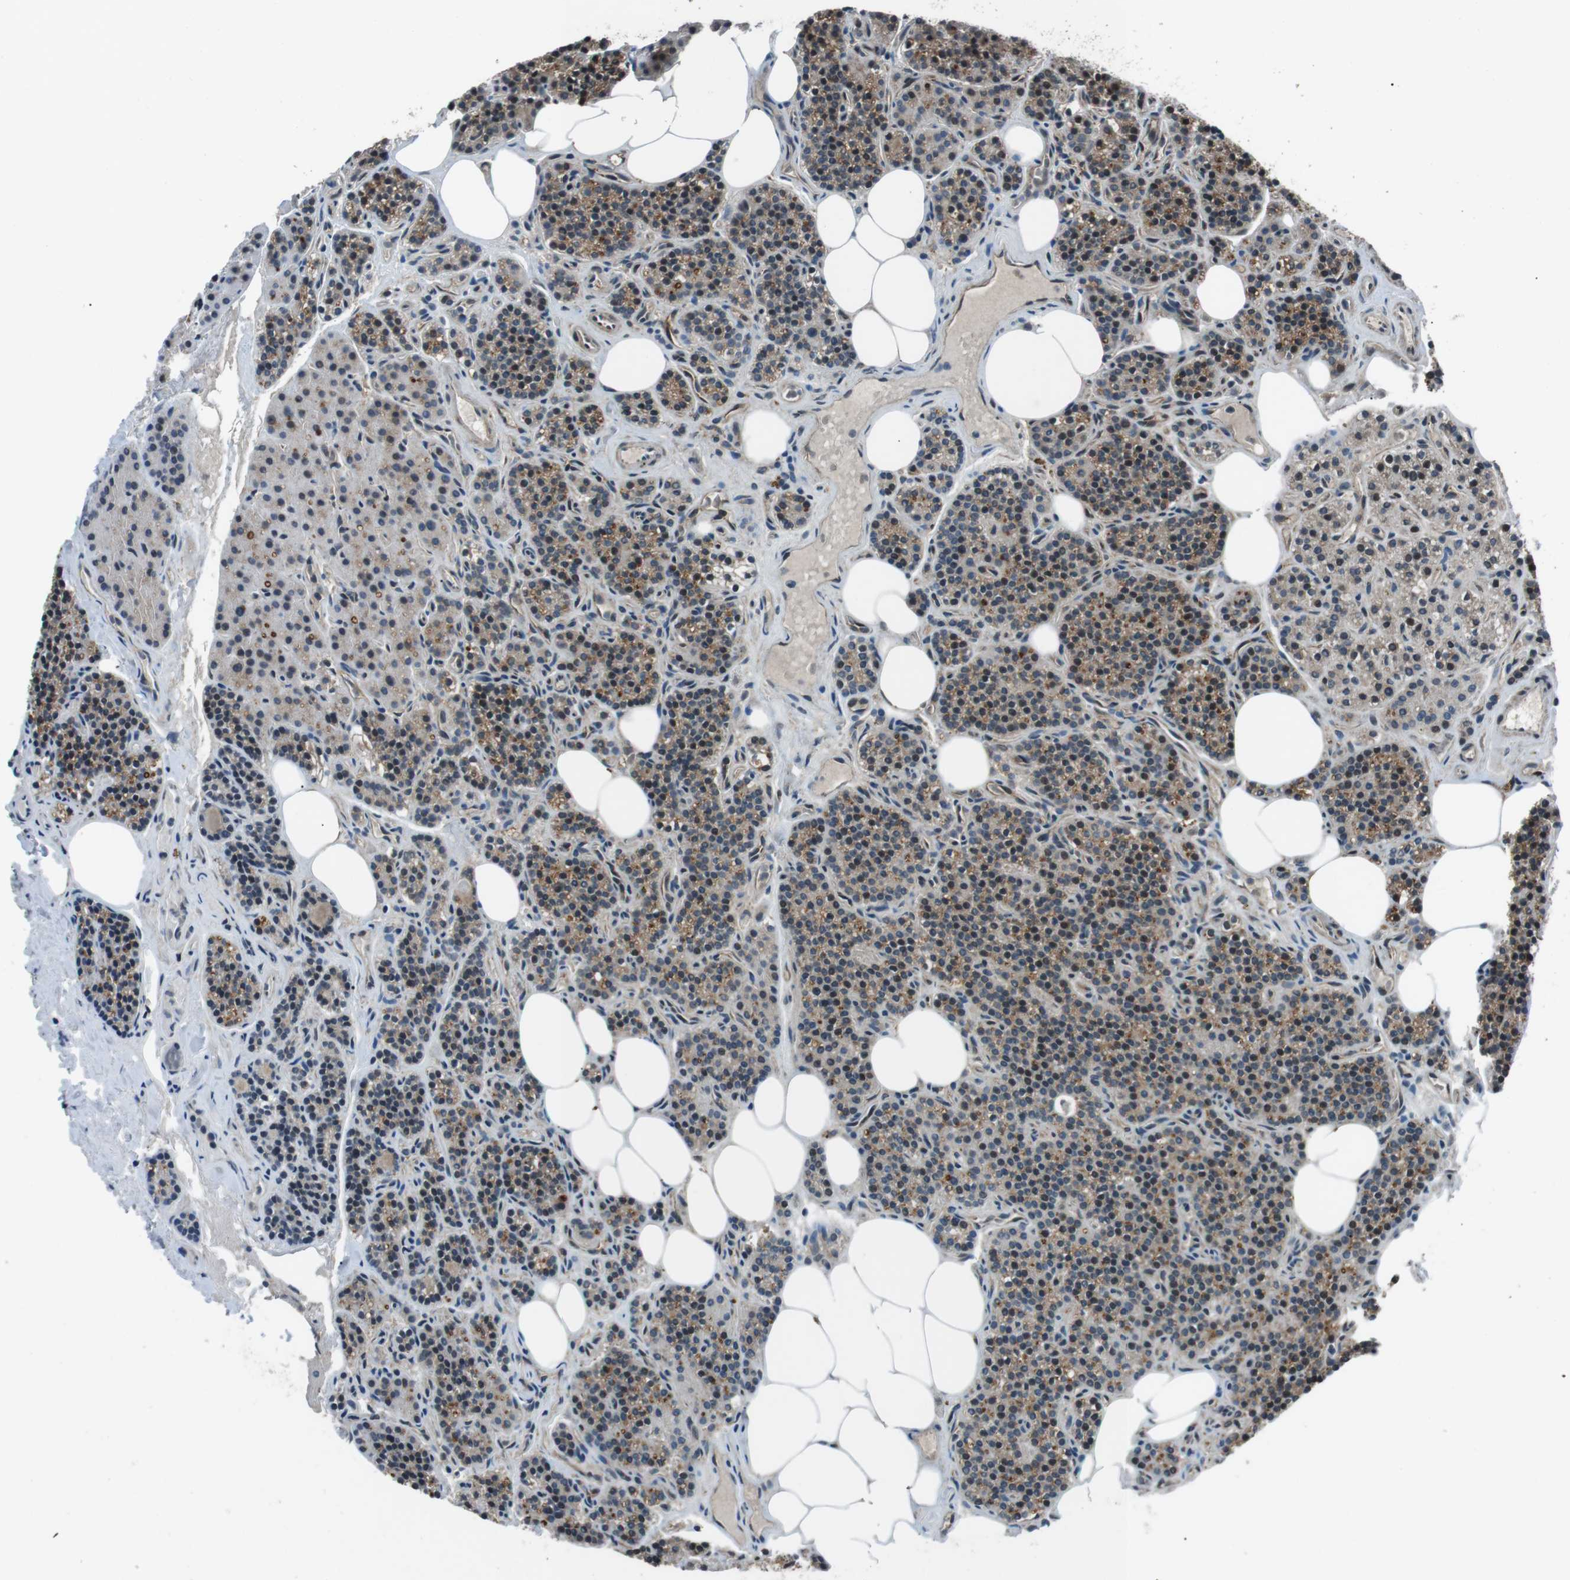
{"staining": {"intensity": "moderate", "quantity": ">75%", "location": "cytoplasmic/membranous"}, "tissue": "parathyroid gland", "cell_type": "Glandular cells", "image_type": "normal", "snomed": [{"axis": "morphology", "description": "Normal tissue, NOS"}, {"axis": "morphology", "description": "Adenoma, NOS"}, {"axis": "topography", "description": "Parathyroid gland"}], "caption": "IHC of benign parathyroid gland shows medium levels of moderate cytoplasmic/membranous expression in approximately >75% of glandular cells. Immunohistochemistry (ihc) stains the protein of interest in brown and the nuclei are stained blue.", "gene": "GPR161", "patient": {"sex": "female", "age": 74}}